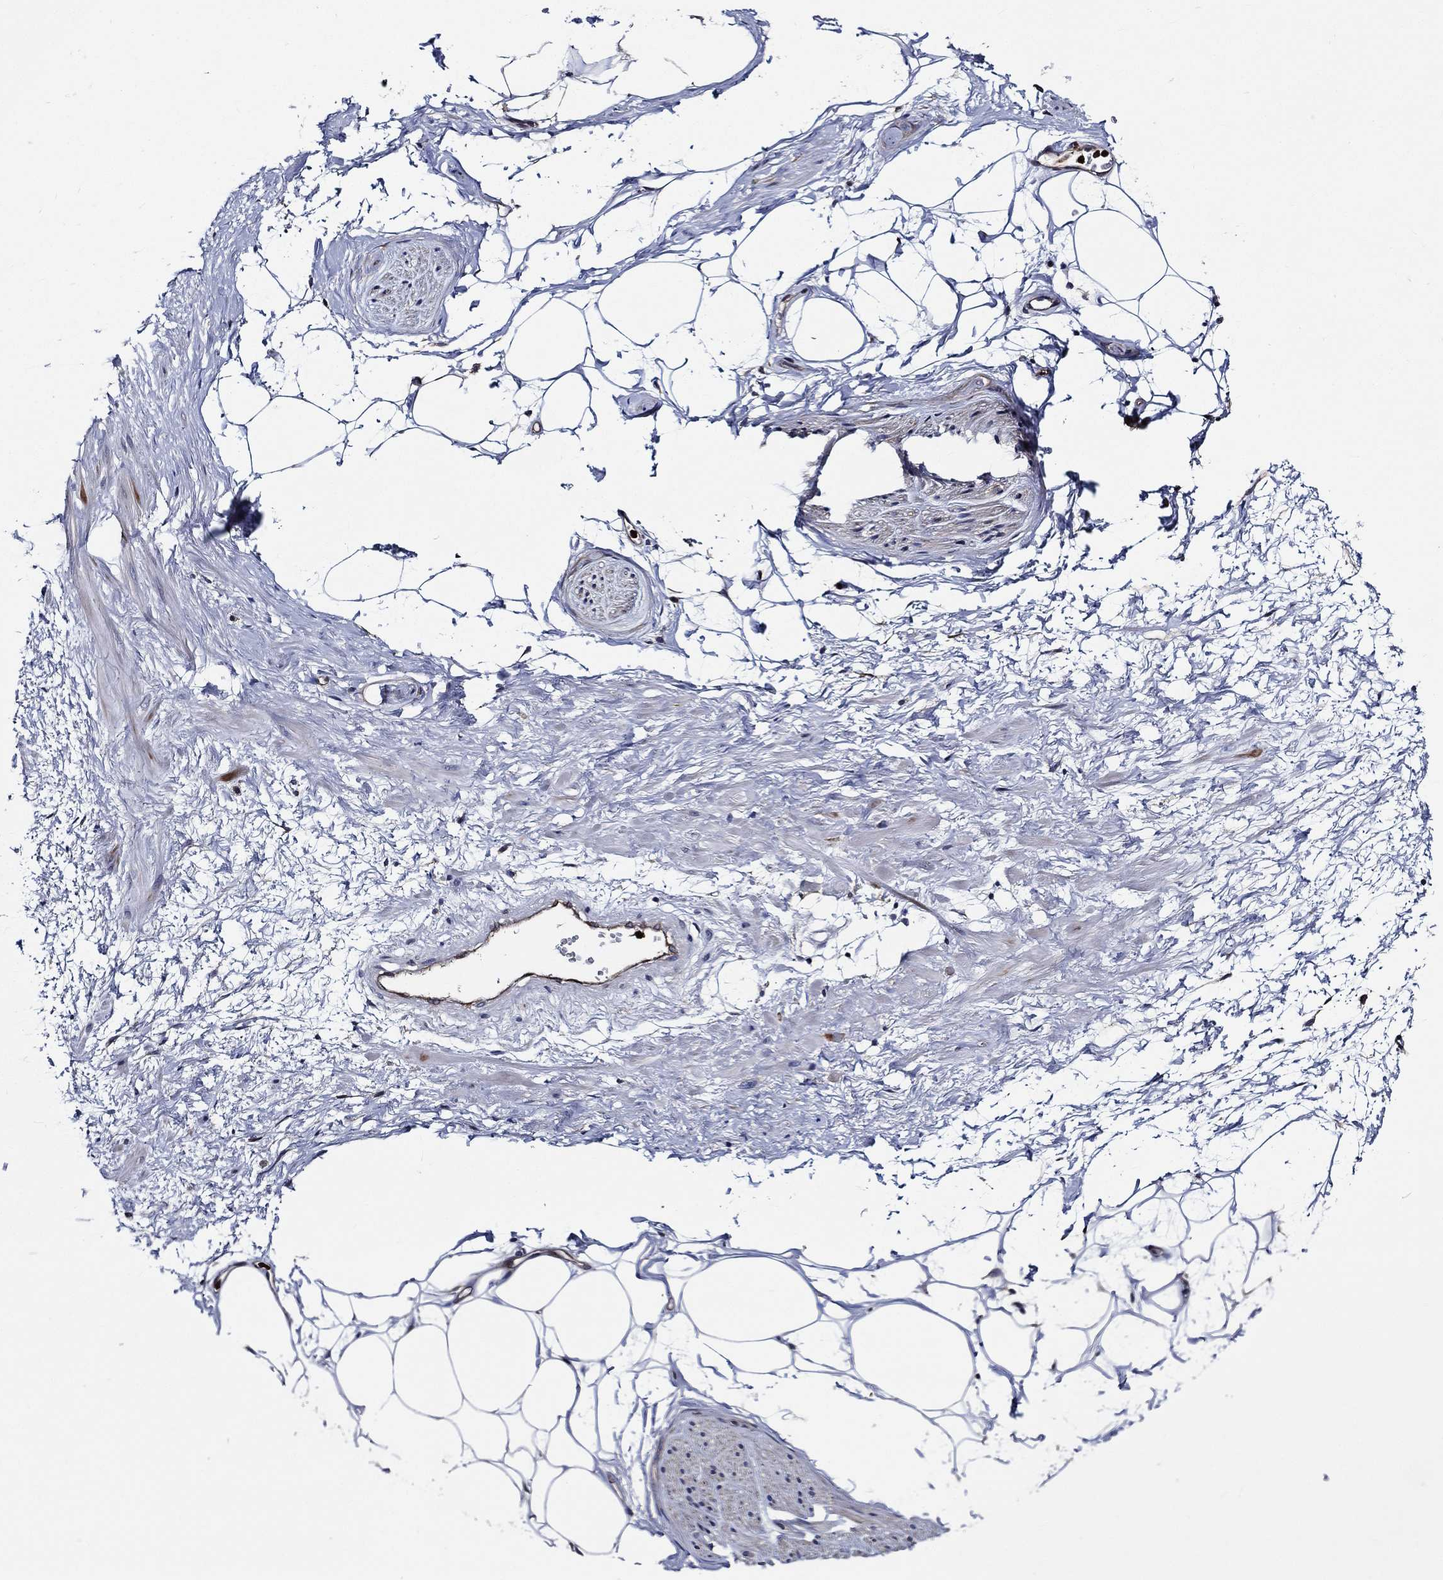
{"staining": {"intensity": "negative", "quantity": "none", "location": "none"}, "tissue": "adipose tissue", "cell_type": "Adipocytes", "image_type": "normal", "snomed": [{"axis": "morphology", "description": "Normal tissue, NOS"}, {"axis": "topography", "description": "Prostate"}, {"axis": "topography", "description": "Peripheral nerve tissue"}], "caption": "This is an immunohistochemistry photomicrograph of unremarkable human adipose tissue. There is no expression in adipocytes.", "gene": "KIF20B", "patient": {"sex": "male", "age": 57}}